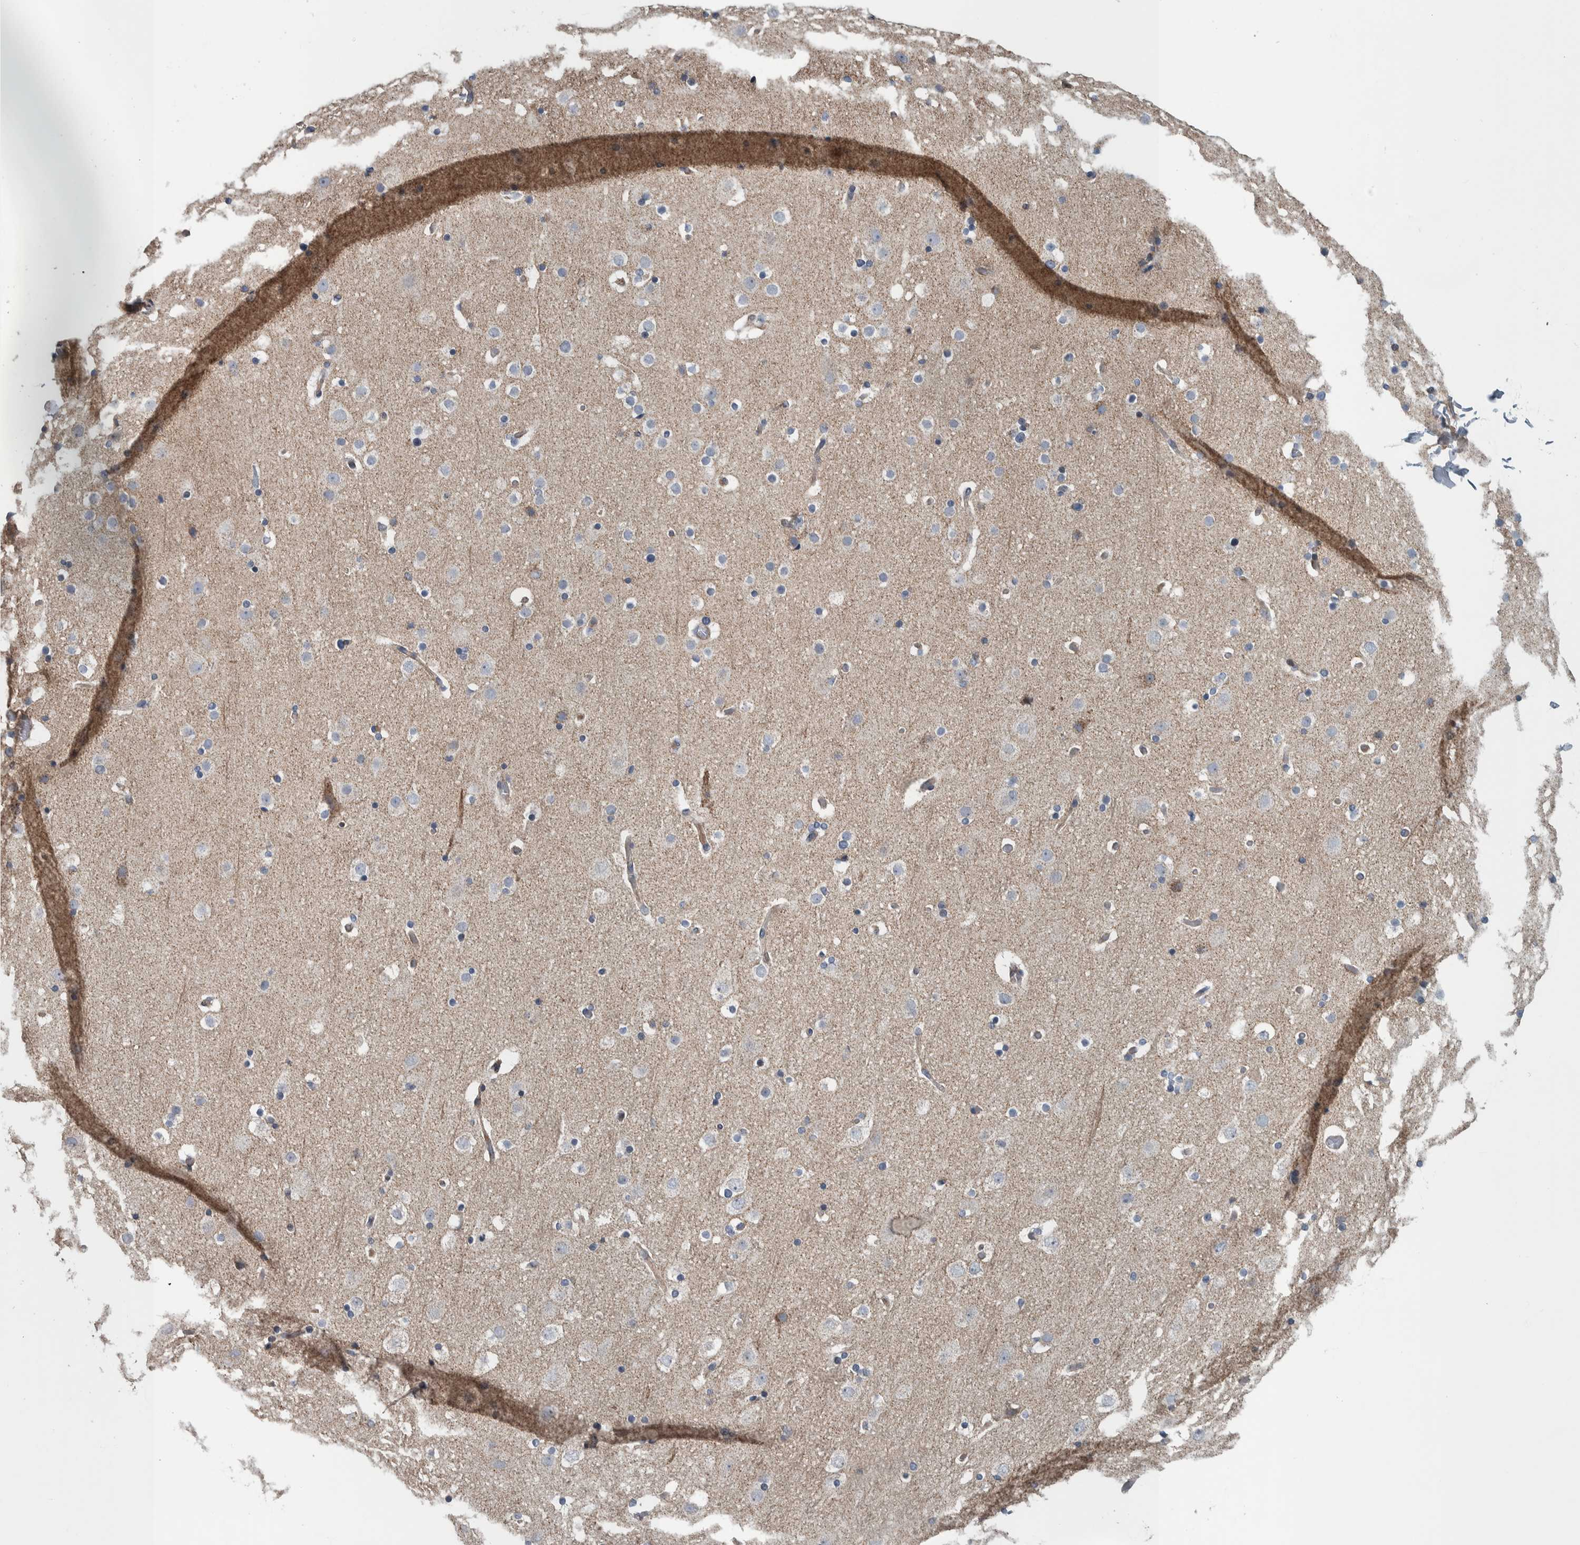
{"staining": {"intensity": "weak", "quantity": "25%-75%", "location": "cytoplasmic/membranous"}, "tissue": "cerebral cortex", "cell_type": "Endothelial cells", "image_type": "normal", "snomed": [{"axis": "morphology", "description": "Normal tissue, NOS"}, {"axis": "topography", "description": "Cerebral cortex"}], "caption": "IHC micrograph of benign cerebral cortex stained for a protein (brown), which demonstrates low levels of weak cytoplasmic/membranous staining in about 25%-75% of endothelial cells.", "gene": "BAIAP2L1", "patient": {"sex": "male", "age": 57}}